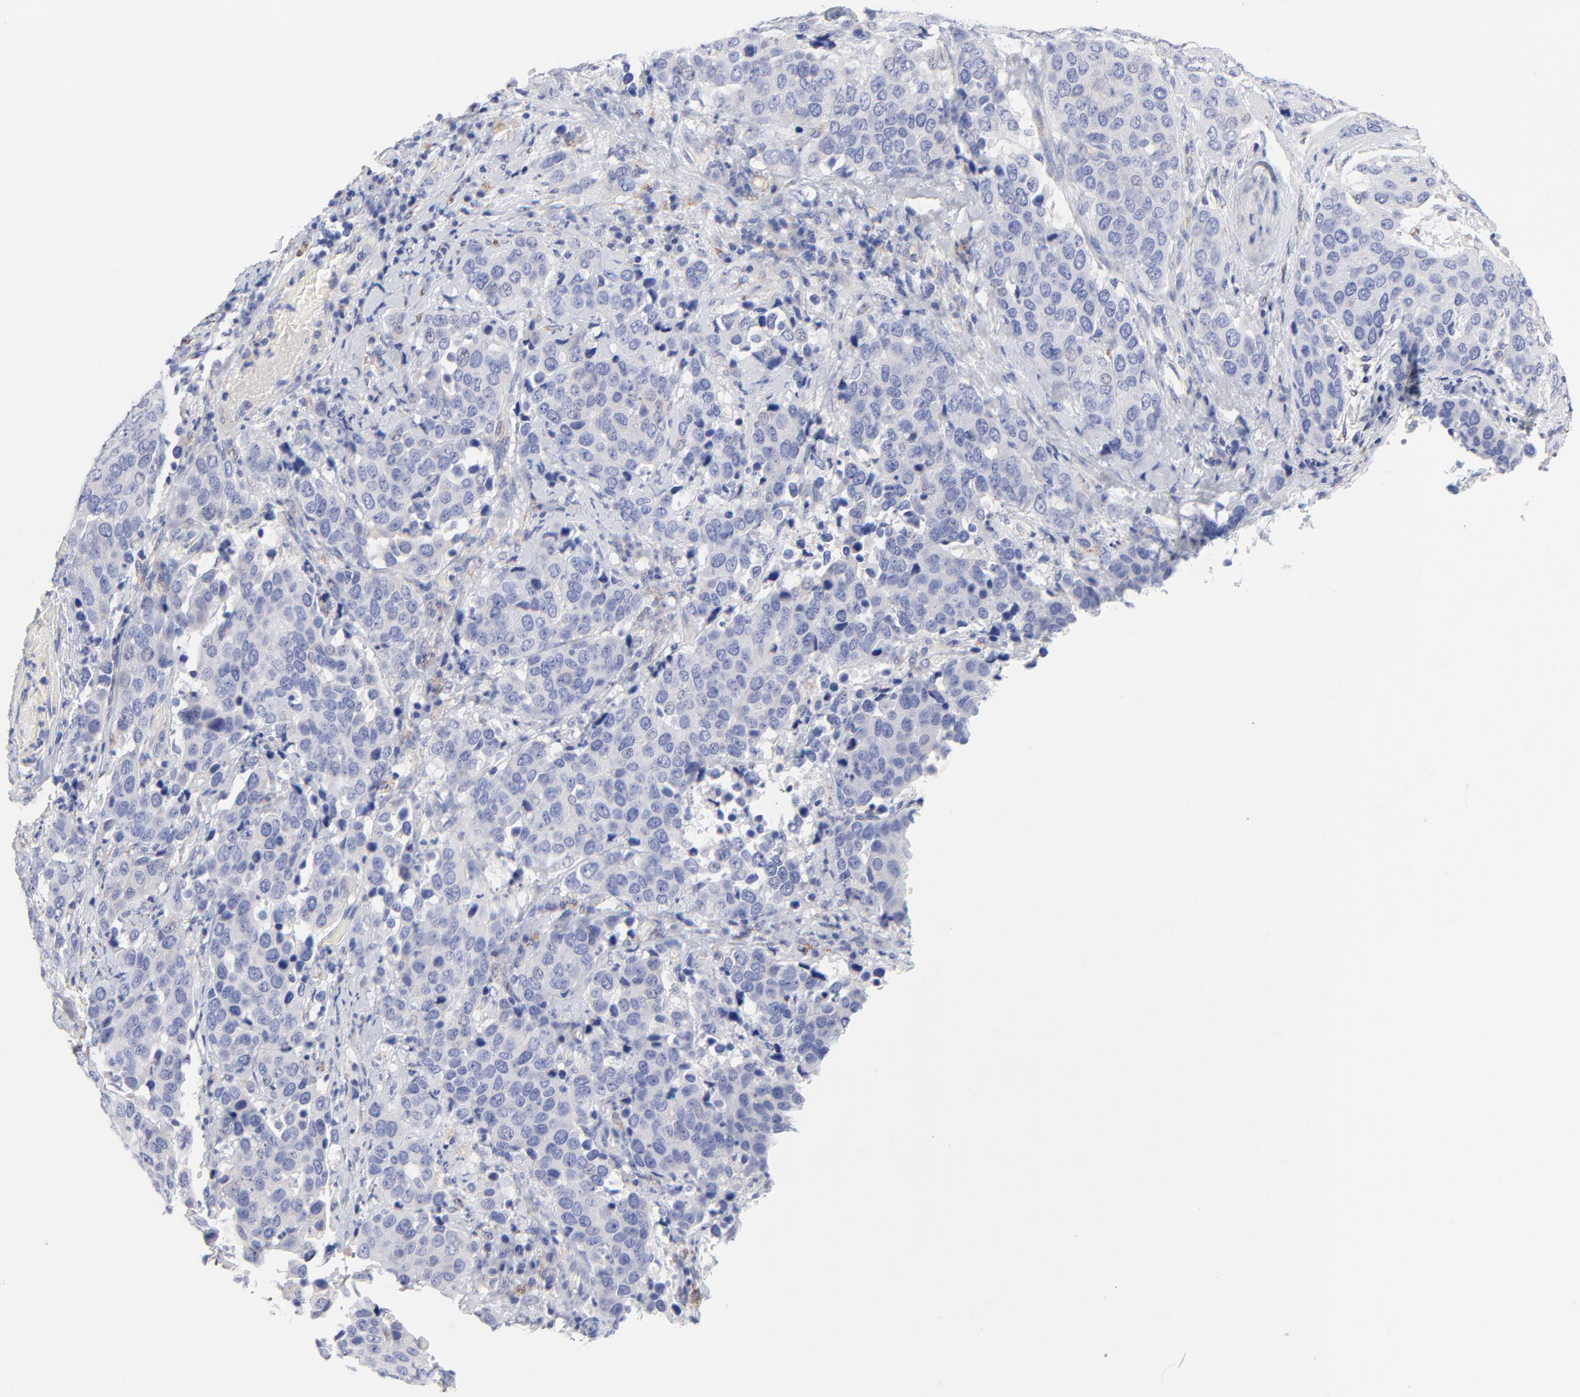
{"staining": {"intensity": "negative", "quantity": "none", "location": "none"}, "tissue": "cervical cancer", "cell_type": "Tumor cells", "image_type": "cancer", "snomed": [{"axis": "morphology", "description": "Squamous cell carcinoma, NOS"}, {"axis": "topography", "description": "Cervix"}], "caption": "Tumor cells show no significant expression in cervical cancer.", "gene": "FBXO10", "patient": {"sex": "female", "age": 54}}